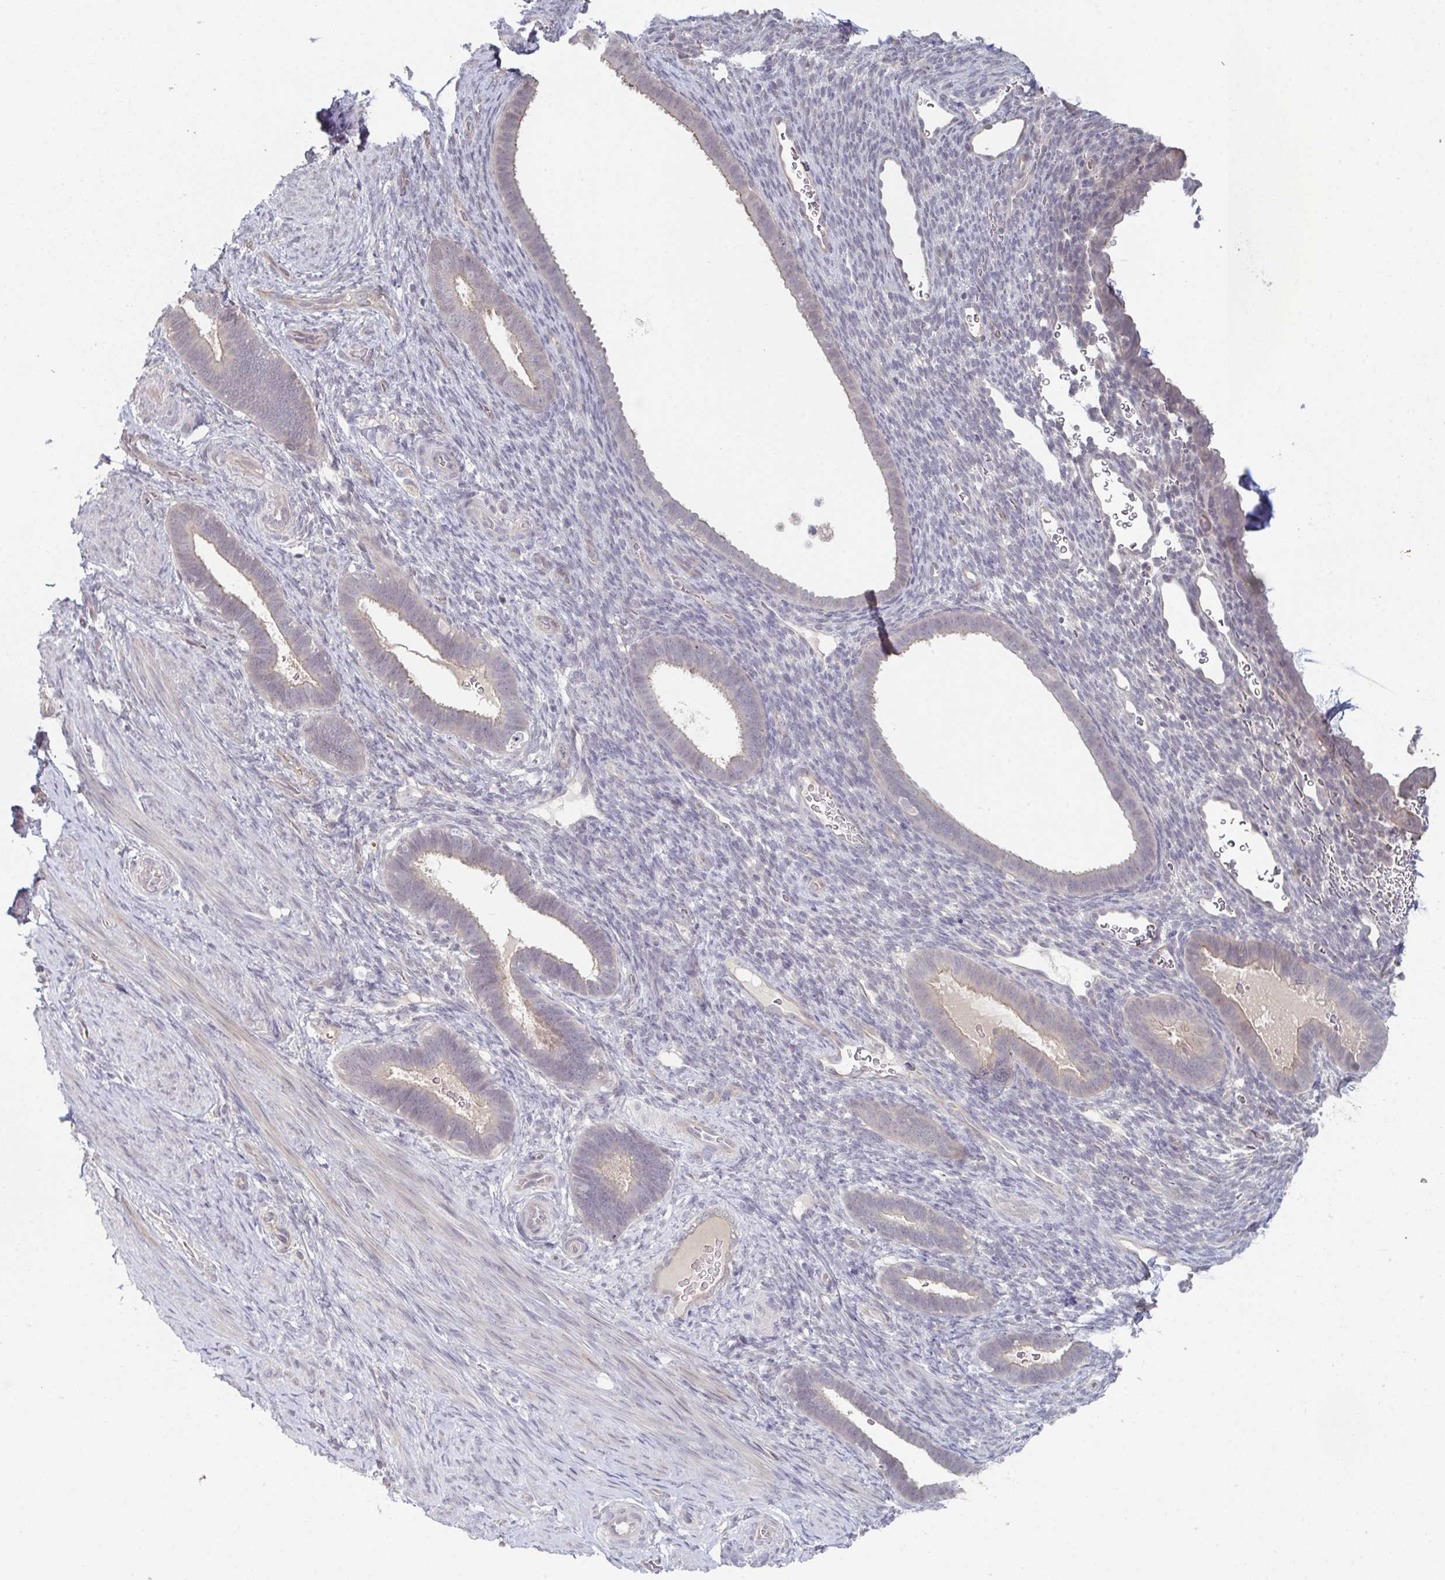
{"staining": {"intensity": "negative", "quantity": "none", "location": "none"}, "tissue": "endometrium", "cell_type": "Cells in endometrial stroma", "image_type": "normal", "snomed": [{"axis": "morphology", "description": "Normal tissue, NOS"}, {"axis": "topography", "description": "Endometrium"}], "caption": "Immunohistochemical staining of normal endometrium demonstrates no significant staining in cells in endometrial stroma. (DAB immunohistochemistry (IHC) visualized using brightfield microscopy, high magnification).", "gene": "ZNF214", "patient": {"sex": "female", "age": 34}}